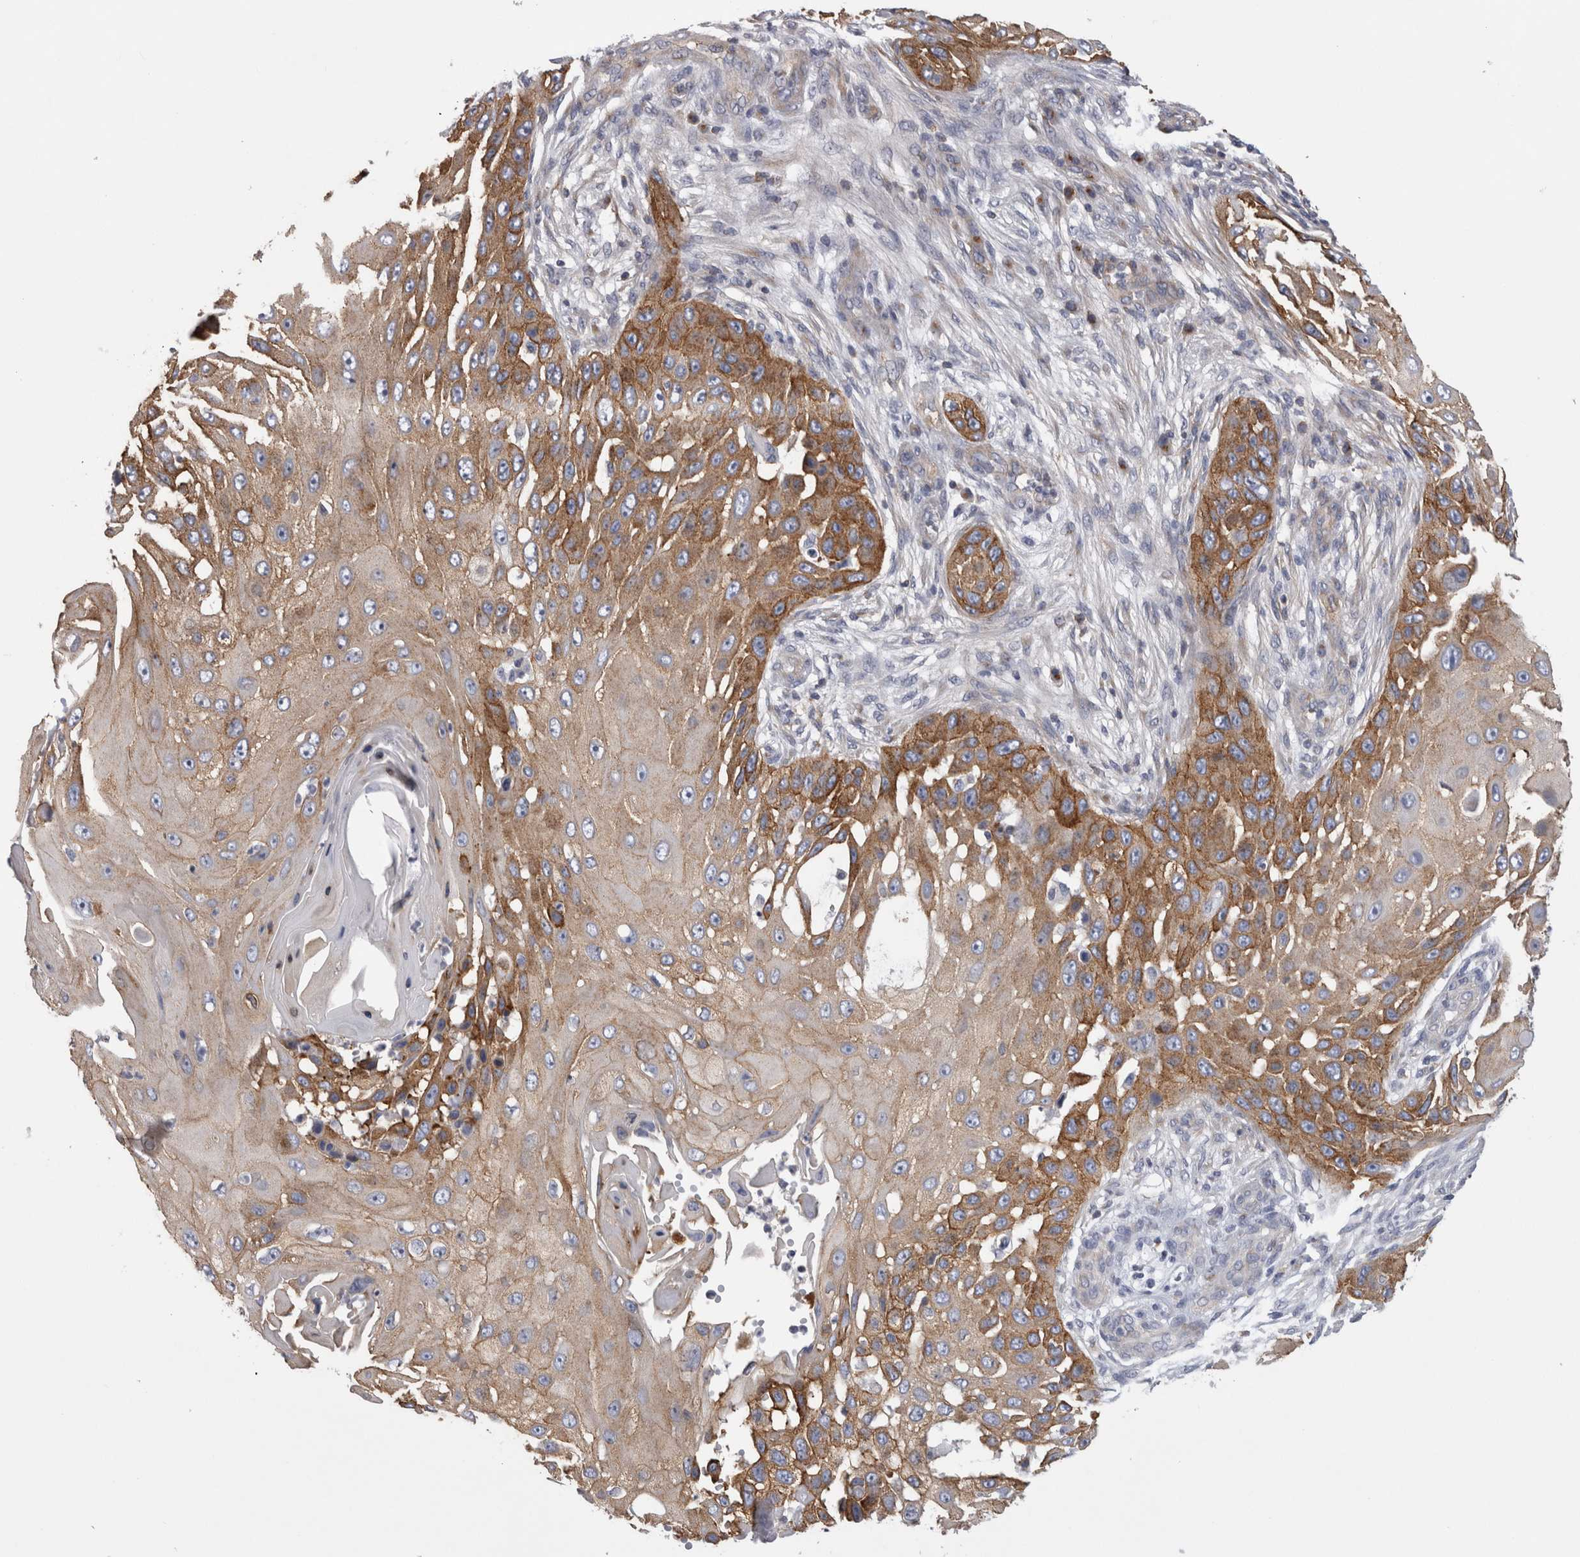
{"staining": {"intensity": "moderate", "quantity": ">75%", "location": "cytoplasmic/membranous"}, "tissue": "skin cancer", "cell_type": "Tumor cells", "image_type": "cancer", "snomed": [{"axis": "morphology", "description": "Squamous cell carcinoma, NOS"}, {"axis": "topography", "description": "Skin"}], "caption": "Immunohistochemical staining of human skin squamous cell carcinoma shows medium levels of moderate cytoplasmic/membranous positivity in about >75% of tumor cells.", "gene": "ATXN3", "patient": {"sex": "female", "age": 44}}